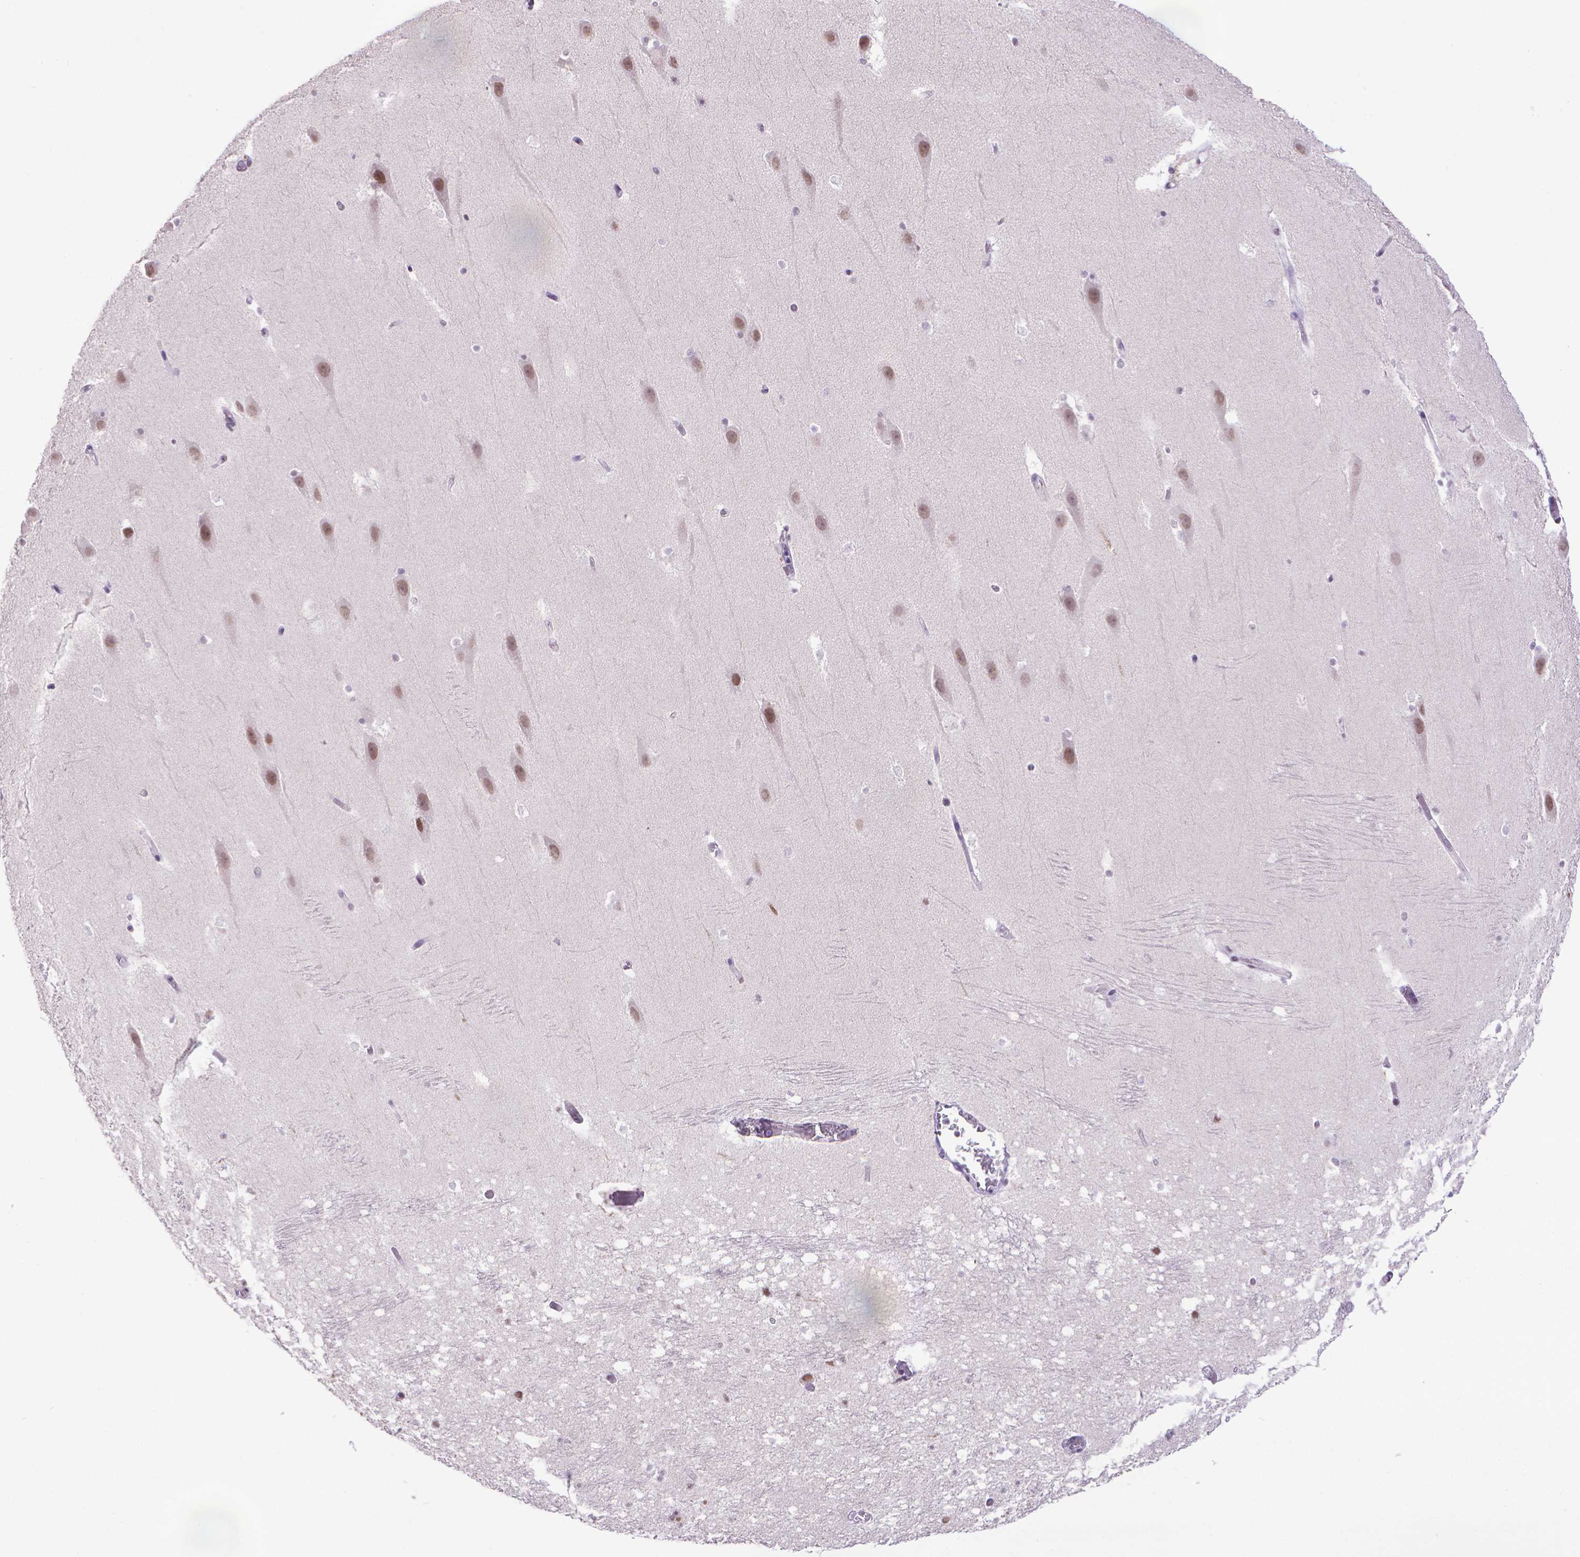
{"staining": {"intensity": "negative", "quantity": "none", "location": "none"}, "tissue": "hippocampus", "cell_type": "Glial cells", "image_type": "normal", "snomed": [{"axis": "morphology", "description": "Normal tissue, NOS"}, {"axis": "topography", "description": "Hippocampus"}], "caption": "This is an IHC histopathology image of benign human hippocampus. There is no positivity in glial cells.", "gene": "KMO", "patient": {"sex": "male", "age": 26}}